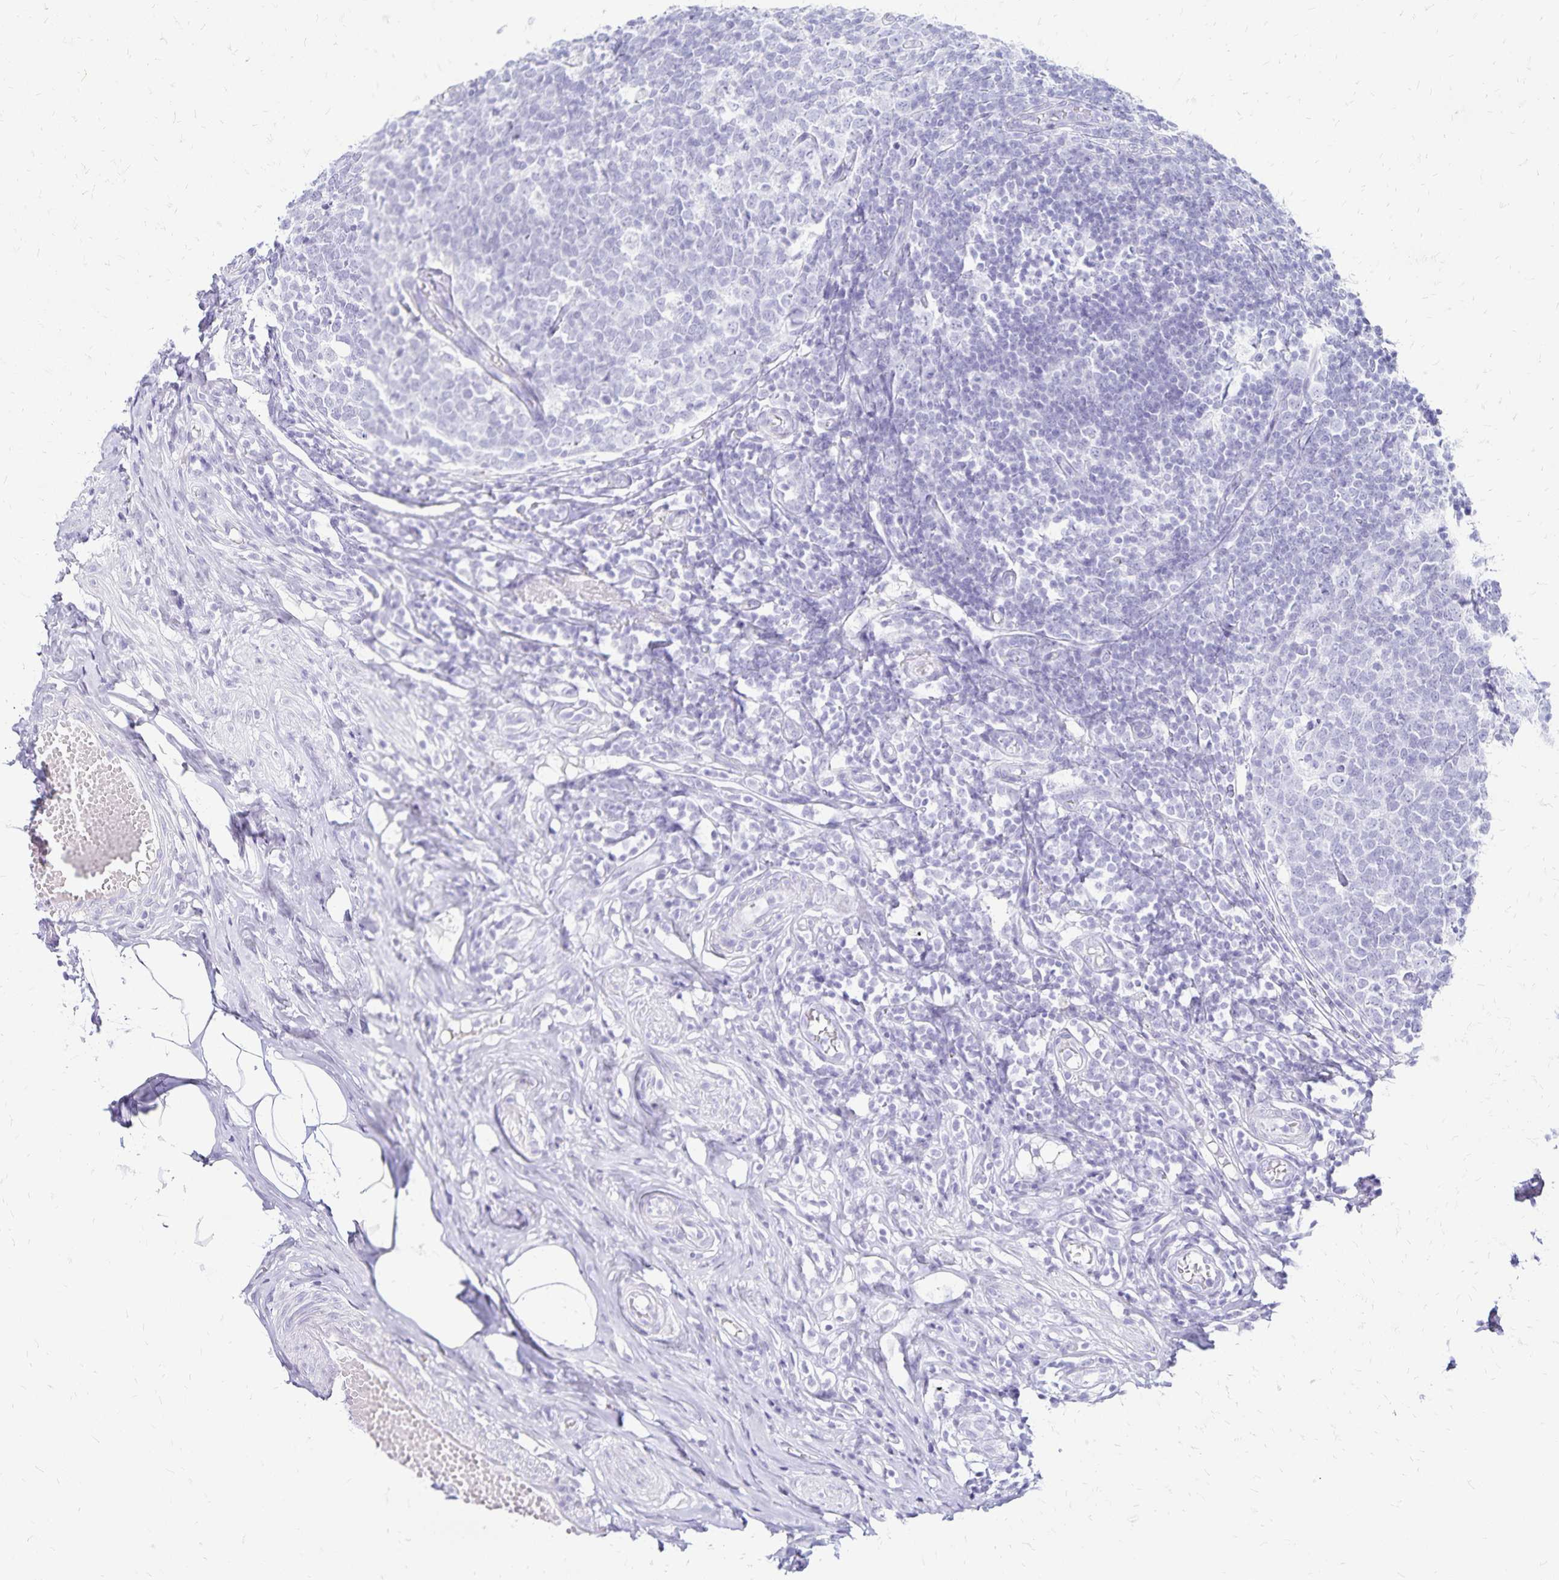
{"staining": {"intensity": "negative", "quantity": "none", "location": "none"}, "tissue": "appendix", "cell_type": "Glandular cells", "image_type": "normal", "snomed": [{"axis": "morphology", "description": "Normal tissue, NOS"}, {"axis": "topography", "description": "Appendix"}], "caption": "Immunohistochemical staining of unremarkable appendix shows no significant expression in glandular cells. (DAB immunohistochemistry (IHC) visualized using brightfield microscopy, high magnification).", "gene": "LIN28B", "patient": {"sex": "male", "age": 18}}